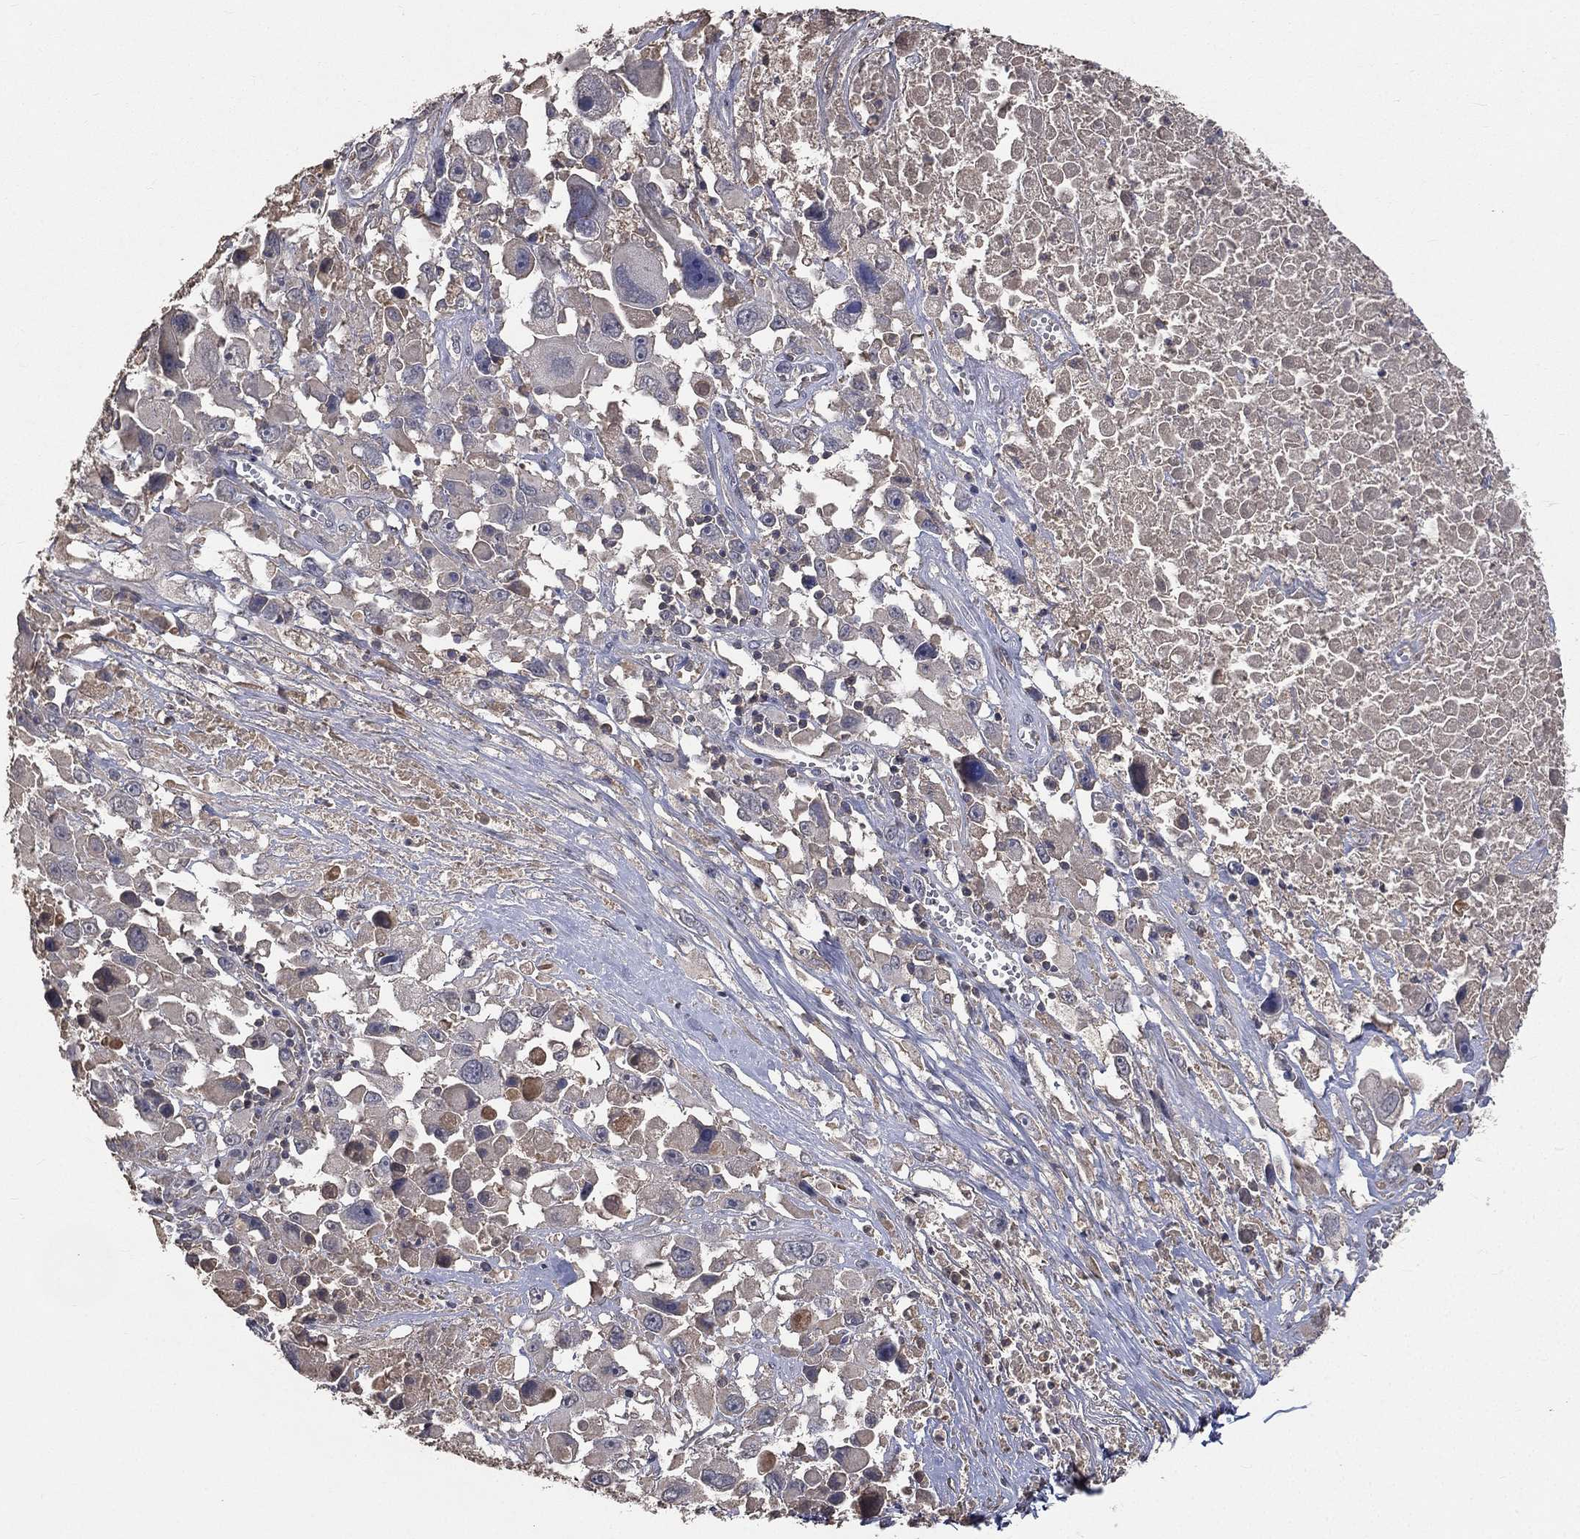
{"staining": {"intensity": "negative", "quantity": "none", "location": "none"}, "tissue": "melanoma", "cell_type": "Tumor cells", "image_type": "cancer", "snomed": [{"axis": "morphology", "description": "Malignant melanoma, Metastatic site"}, {"axis": "topography", "description": "Soft tissue"}], "caption": "There is no significant staining in tumor cells of melanoma.", "gene": "SNAP25", "patient": {"sex": "male", "age": 50}}